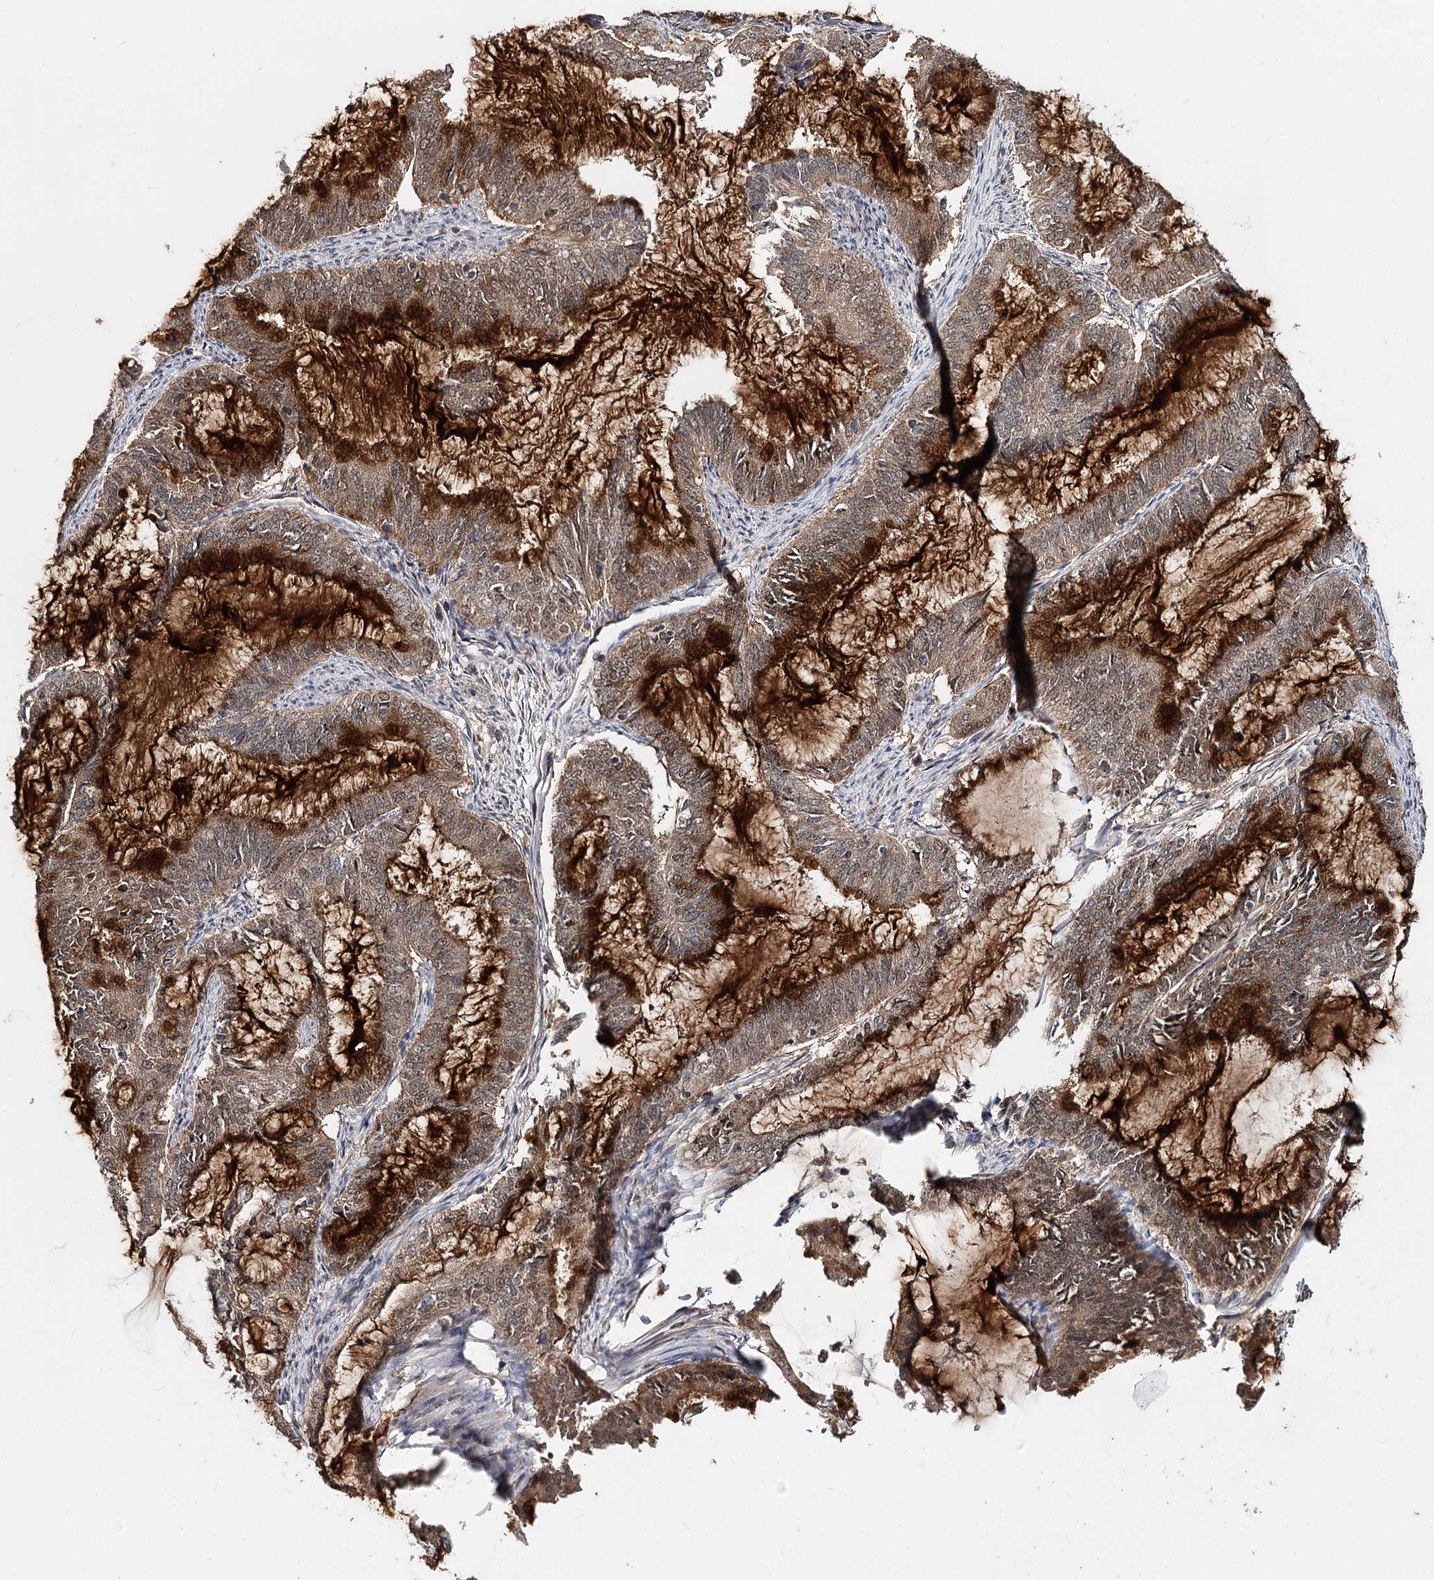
{"staining": {"intensity": "strong", "quantity": "25%-75%", "location": "cytoplasmic/membranous,nuclear"}, "tissue": "endometrial cancer", "cell_type": "Tumor cells", "image_type": "cancer", "snomed": [{"axis": "morphology", "description": "Adenocarcinoma, NOS"}, {"axis": "topography", "description": "Endometrium"}], "caption": "Immunohistochemical staining of adenocarcinoma (endometrial) exhibits high levels of strong cytoplasmic/membranous and nuclear staining in about 25%-75% of tumor cells.", "gene": "NOPCHAP1", "patient": {"sex": "female", "age": 51}}